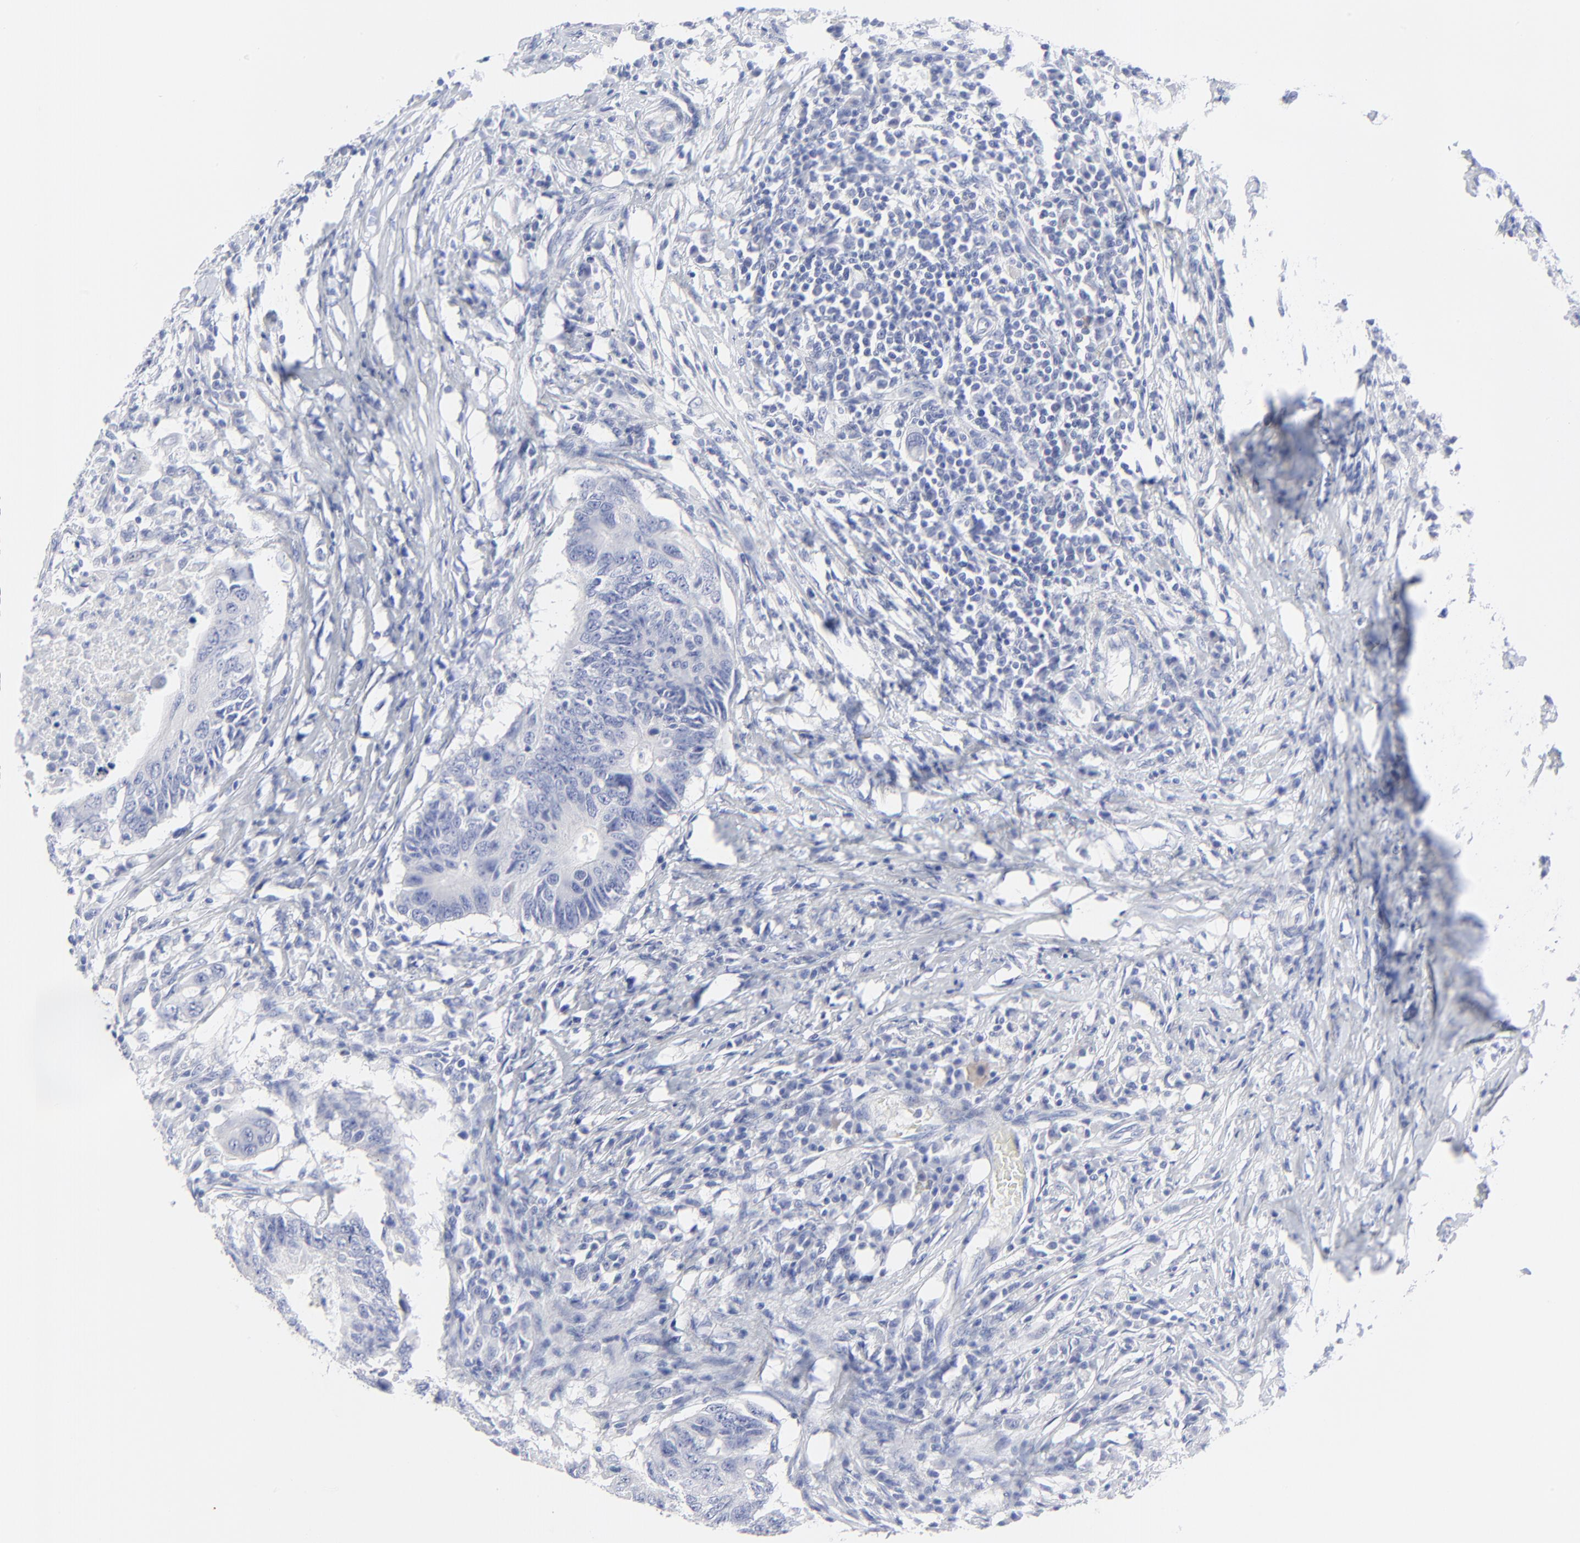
{"staining": {"intensity": "negative", "quantity": "none", "location": "none"}, "tissue": "colorectal cancer", "cell_type": "Tumor cells", "image_type": "cancer", "snomed": [{"axis": "morphology", "description": "Adenocarcinoma, NOS"}, {"axis": "topography", "description": "Colon"}], "caption": "Tumor cells are negative for protein expression in human colorectal adenocarcinoma. (Immunohistochemistry (ihc), brightfield microscopy, high magnification).", "gene": "PSD3", "patient": {"sex": "male", "age": 71}}